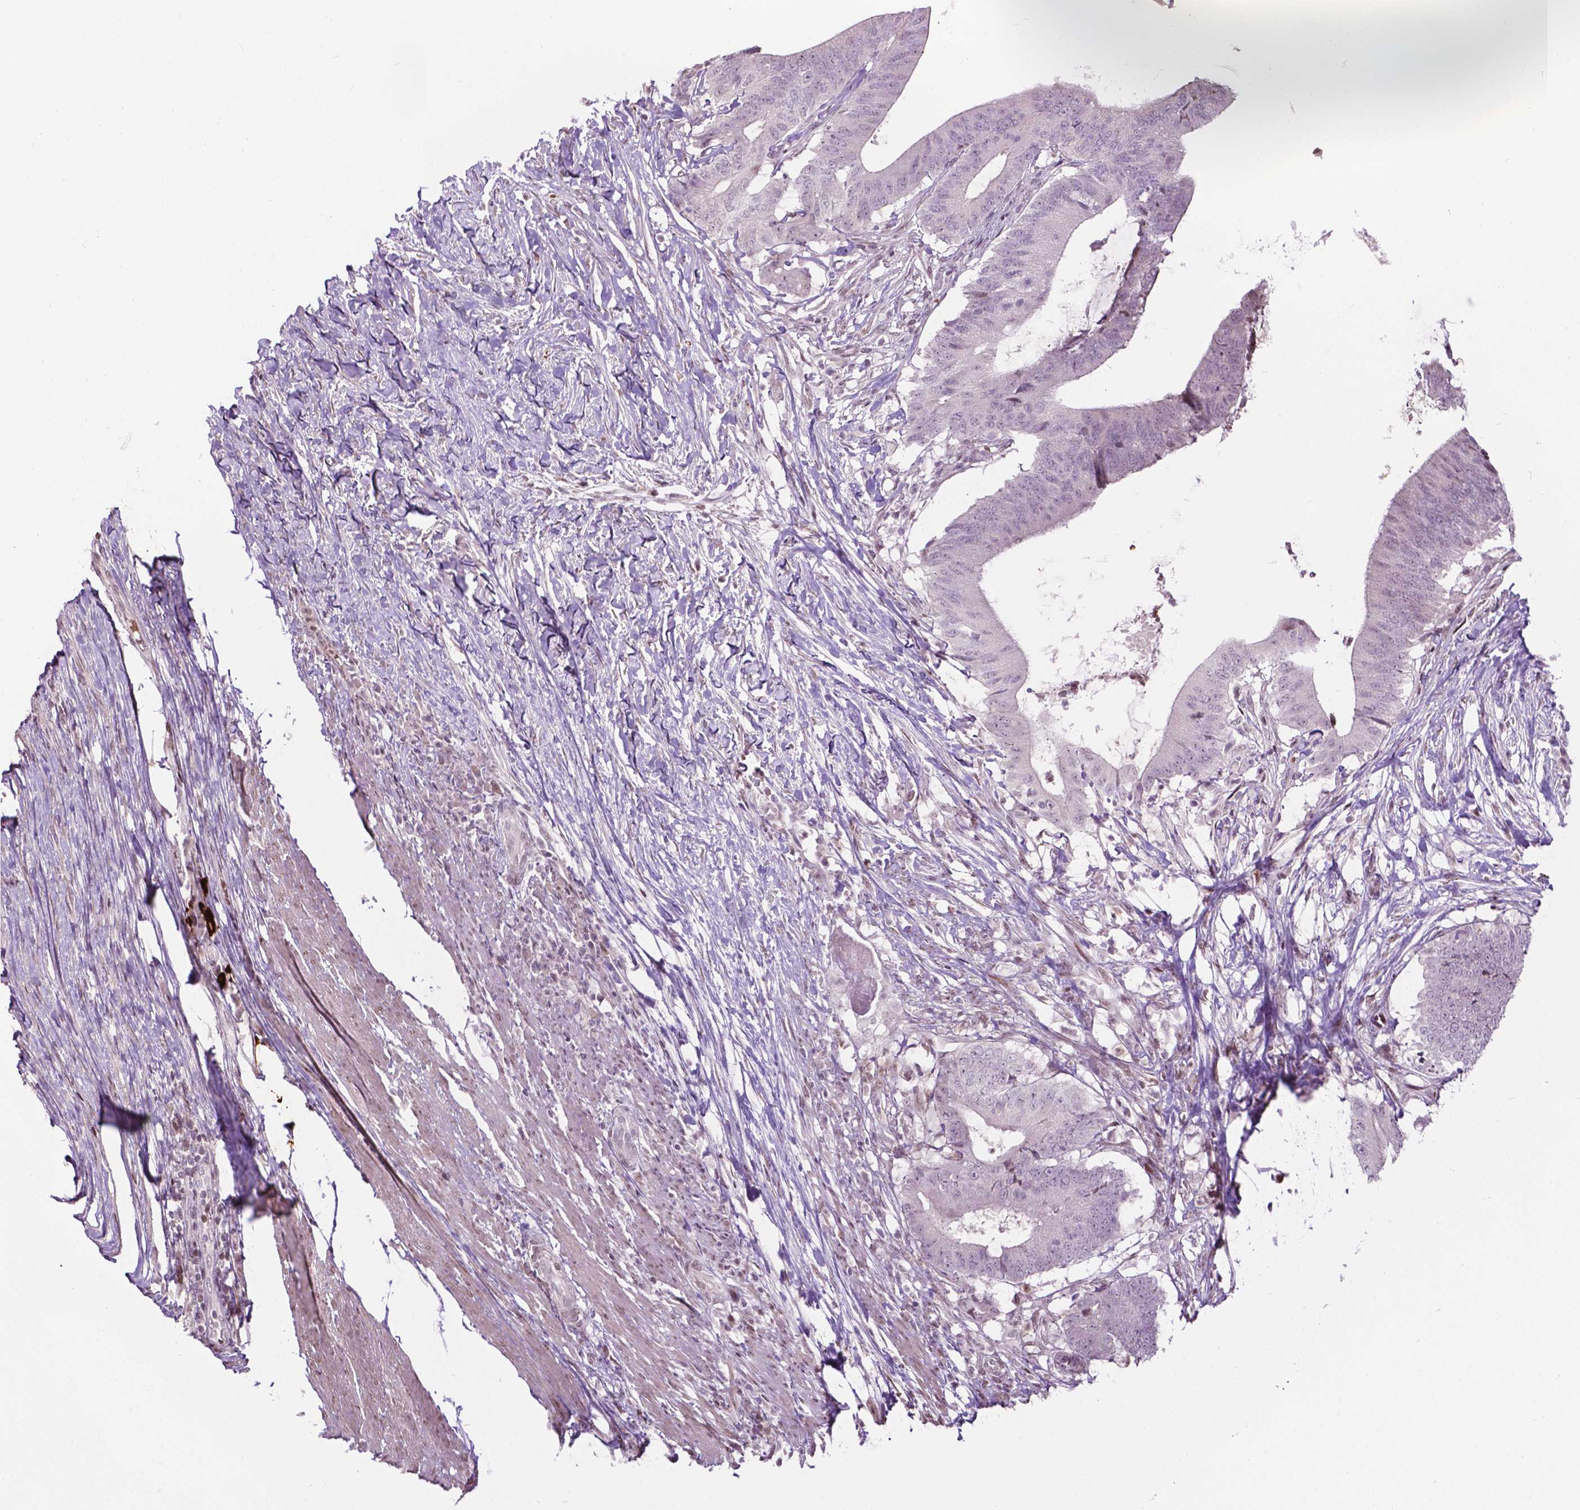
{"staining": {"intensity": "negative", "quantity": "none", "location": "none"}, "tissue": "colorectal cancer", "cell_type": "Tumor cells", "image_type": "cancer", "snomed": [{"axis": "morphology", "description": "Adenocarcinoma, NOS"}, {"axis": "topography", "description": "Colon"}], "caption": "Immunohistochemistry (IHC) image of neoplastic tissue: human adenocarcinoma (colorectal) stained with DAB shows no significant protein expression in tumor cells. (DAB (3,3'-diaminobenzidine) immunohistochemistry (IHC) with hematoxylin counter stain).", "gene": "PTPN18", "patient": {"sex": "female", "age": 43}}